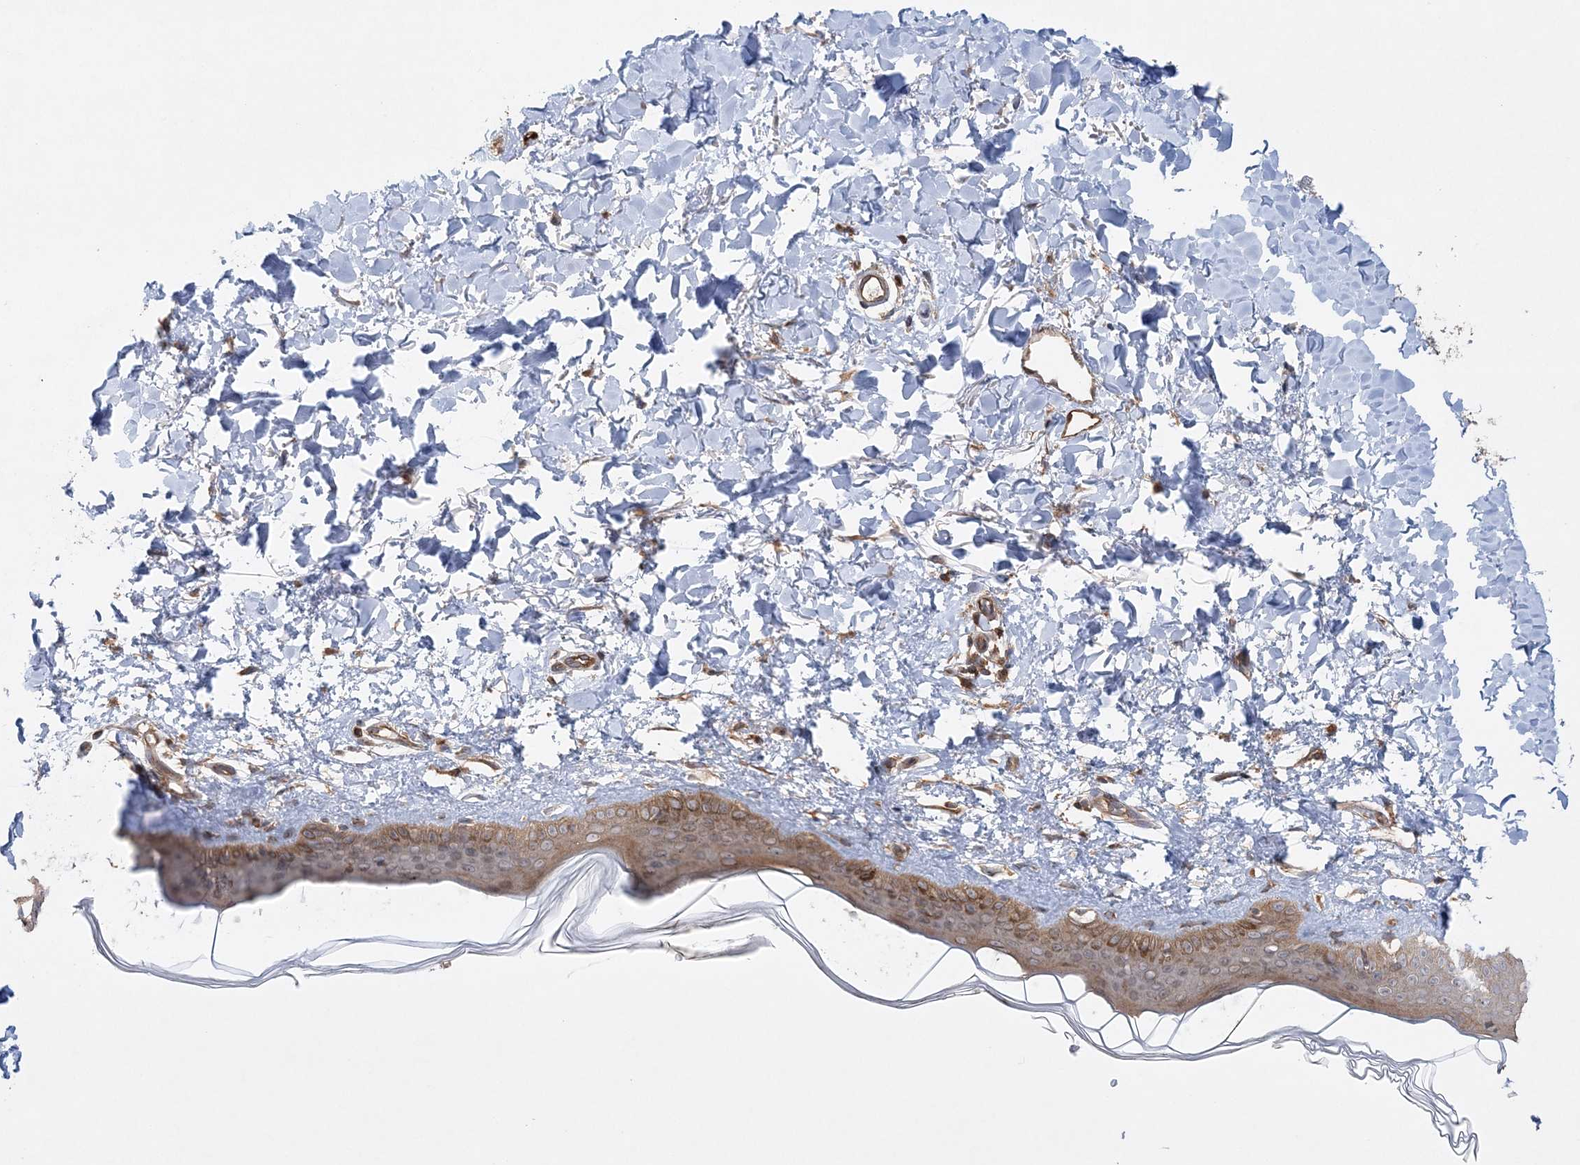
{"staining": {"intensity": "moderate", "quantity": ">75%", "location": "cytoplasmic/membranous"}, "tissue": "skin", "cell_type": "Fibroblasts", "image_type": "normal", "snomed": [{"axis": "morphology", "description": "Normal tissue, NOS"}, {"axis": "topography", "description": "Skin"}], "caption": "Brown immunohistochemical staining in normal human skin shows moderate cytoplasmic/membranous staining in about >75% of fibroblasts.", "gene": "ACAP2", "patient": {"sex": "female", "age": 58}}